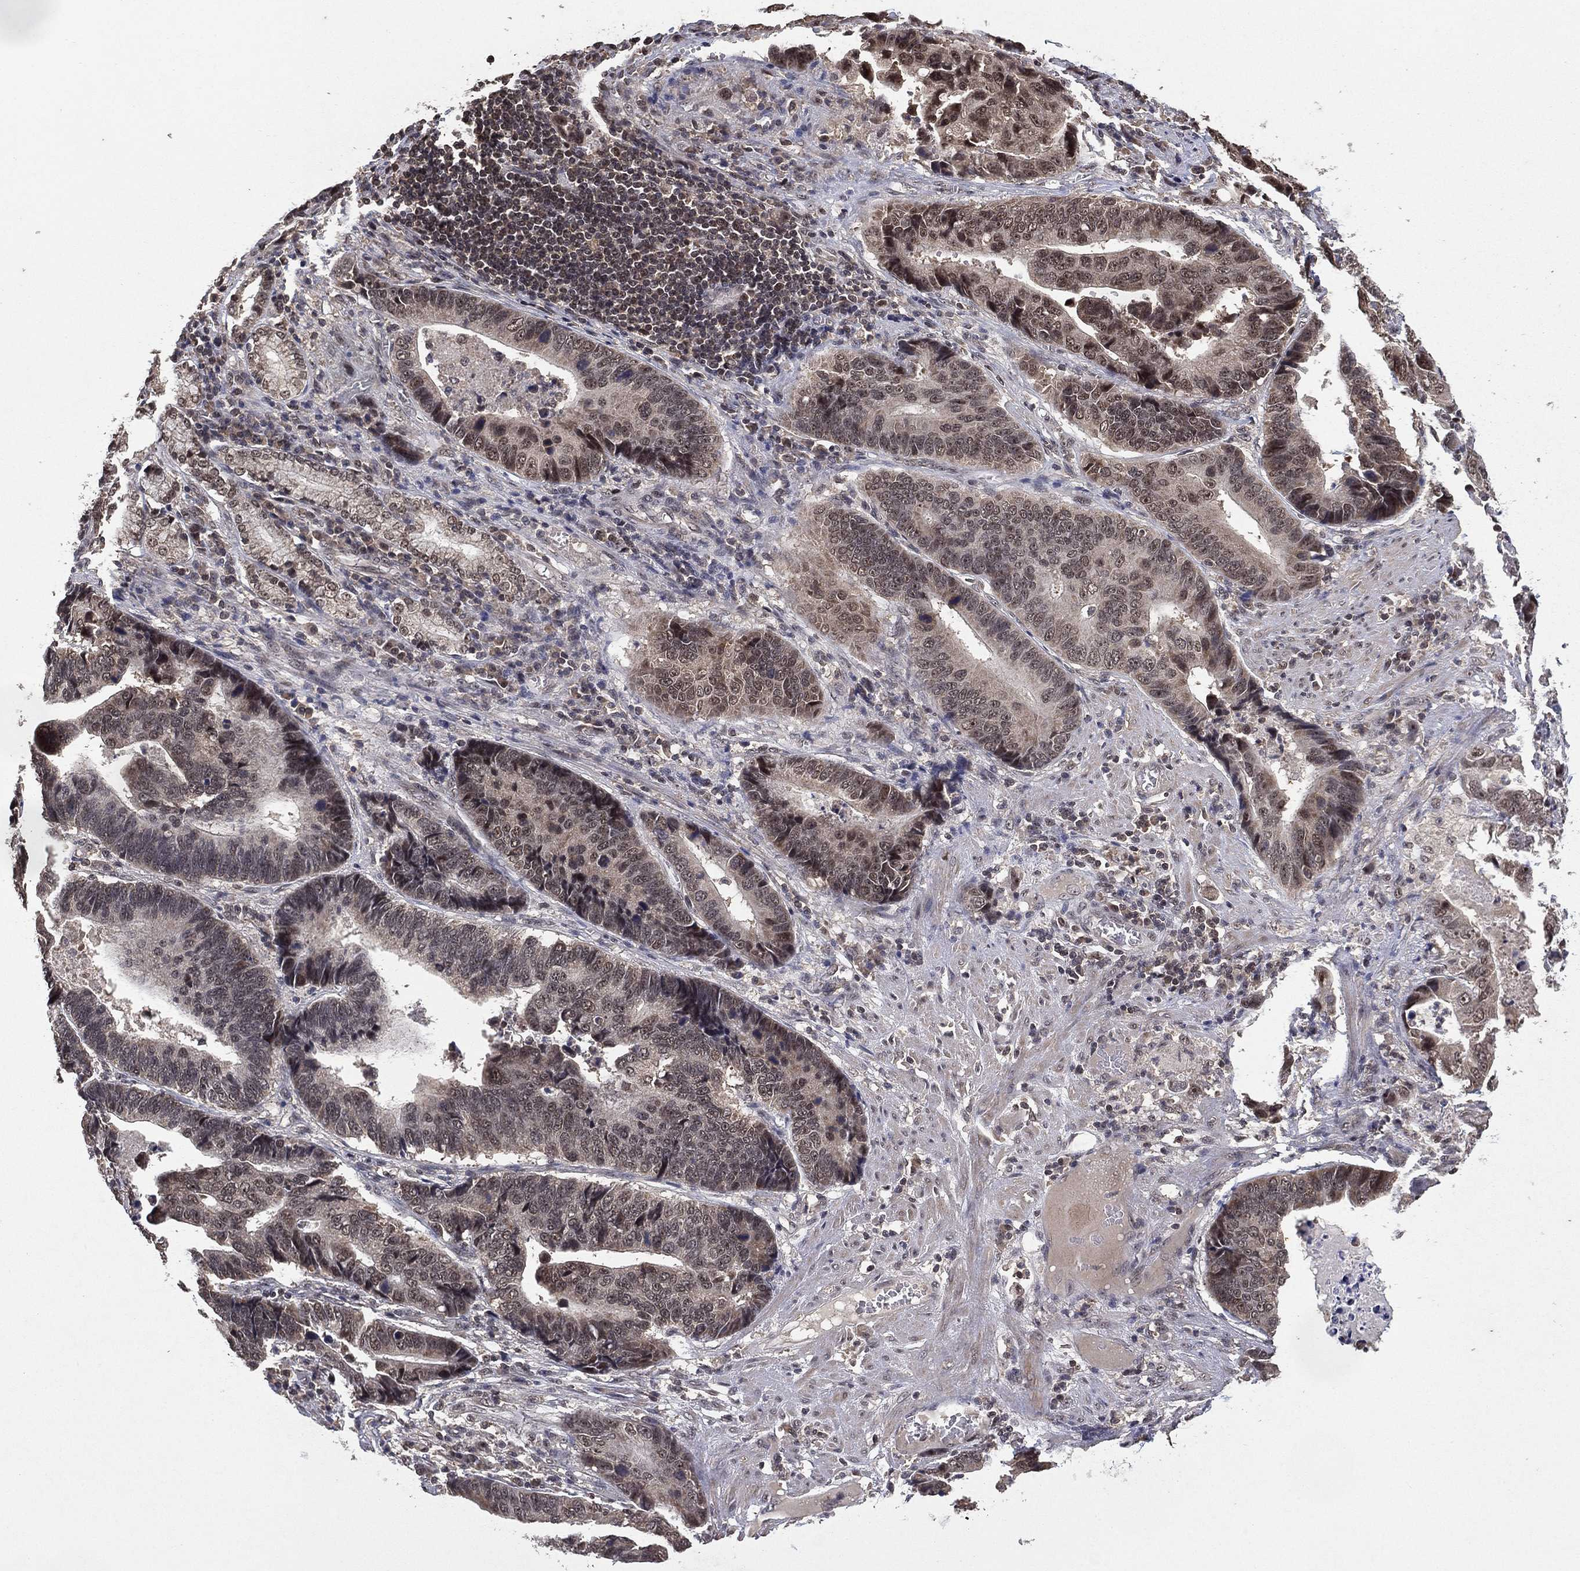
{"staining": {"intensity": "weak", "quantity": "<25%", "location": "cytoplasmic/membranous"}, "tissue": "stomach cancer", "cell_type": "Tumor cells", "image_type": "cancer", "snomed": [{"axis": "morphology", "description": "Adenocarcinoma, NOS"}, {"axis": "topography", "description": "Stomach"}], "caption": "Stomach adenocarcinoma stained for a protein using IHC displays no positivity tumor cells.", "gene": "NELFCD", "patient": {"sex": "male", "age": 84}}